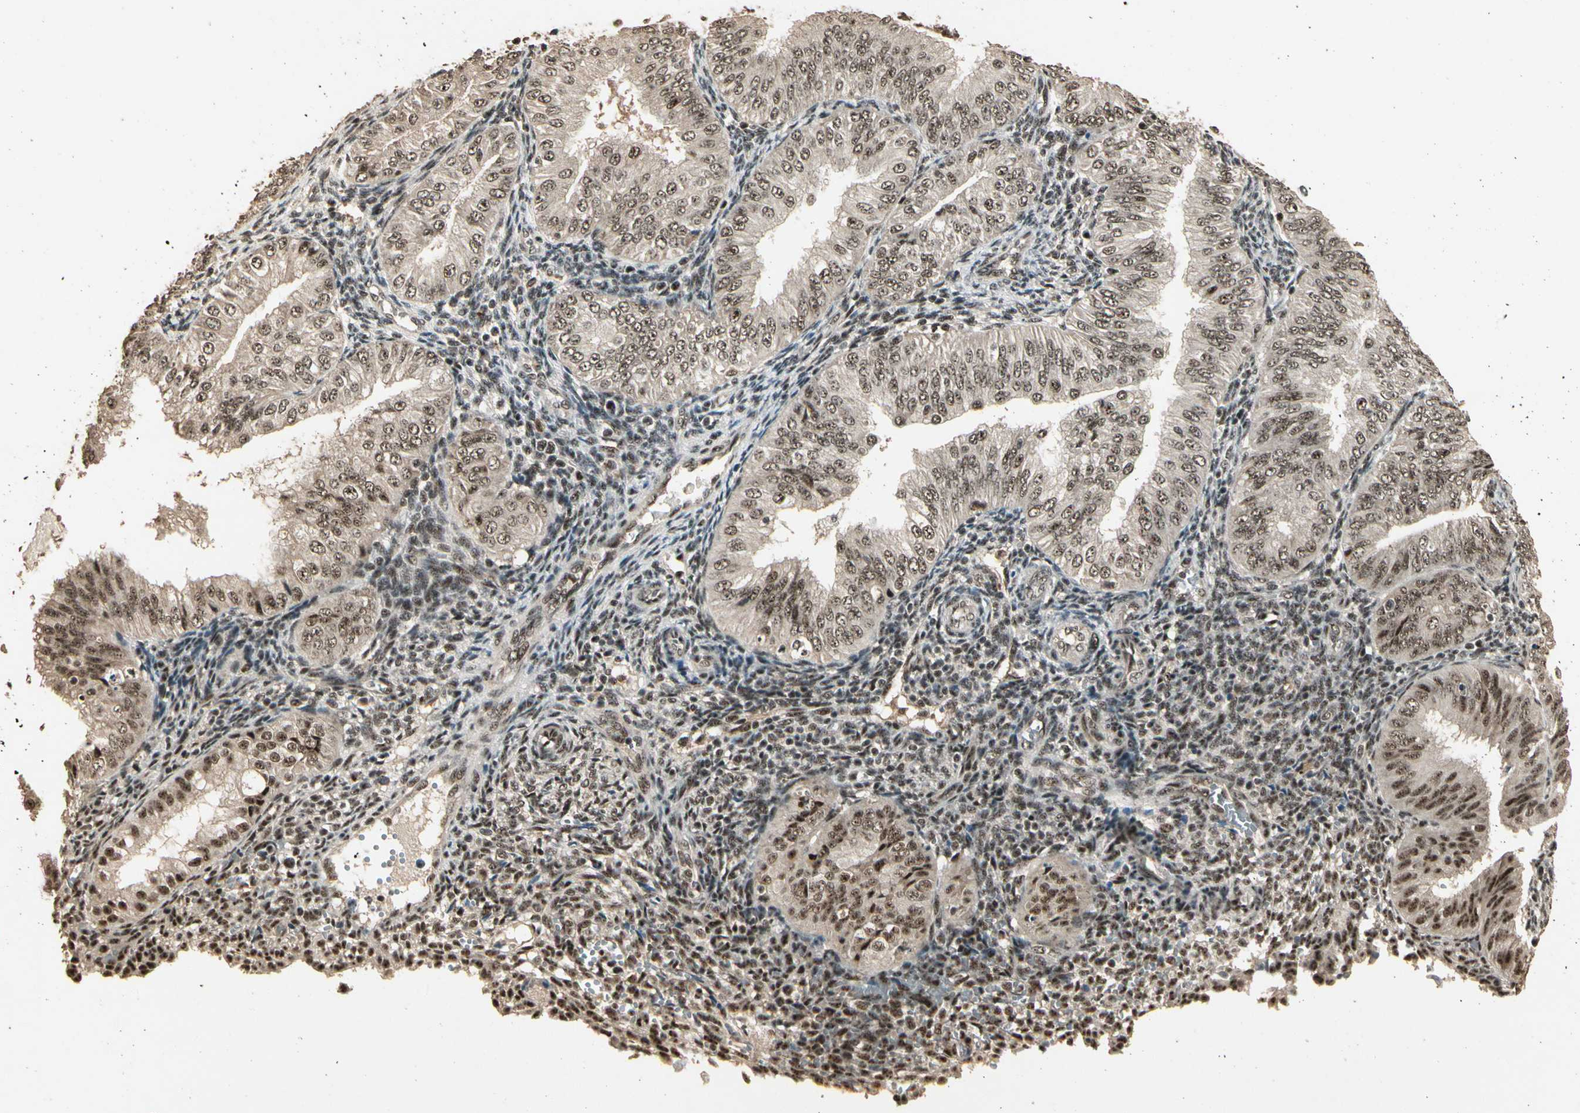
{"staining": {"intensity": "moderate", "quantity": ">75%", "location": "cytoplasmic/membranous,nuclear"}, "tissue": "endometrial cancer", "cell_type": "Tumor cells", "image_type": "cancer", "snomed": [{"axis": "morphology", "description": "Normal tissue, NOS"}, {"axis": "morphology", "description": "Adenocarcinoma, NOS"}, {"axis": "topography", "description": "Endometrium"}], "caption": "Immunohistochemistry (IHC) of endometrial cancer (adenocarcinoma) exhibits medium levels of moderate cytoplasmic/membranous and nuclear positivity in approximately >75% of tumor cells.", "gene": "RBM25", "patient": {"sex": "female", "age": 53}}